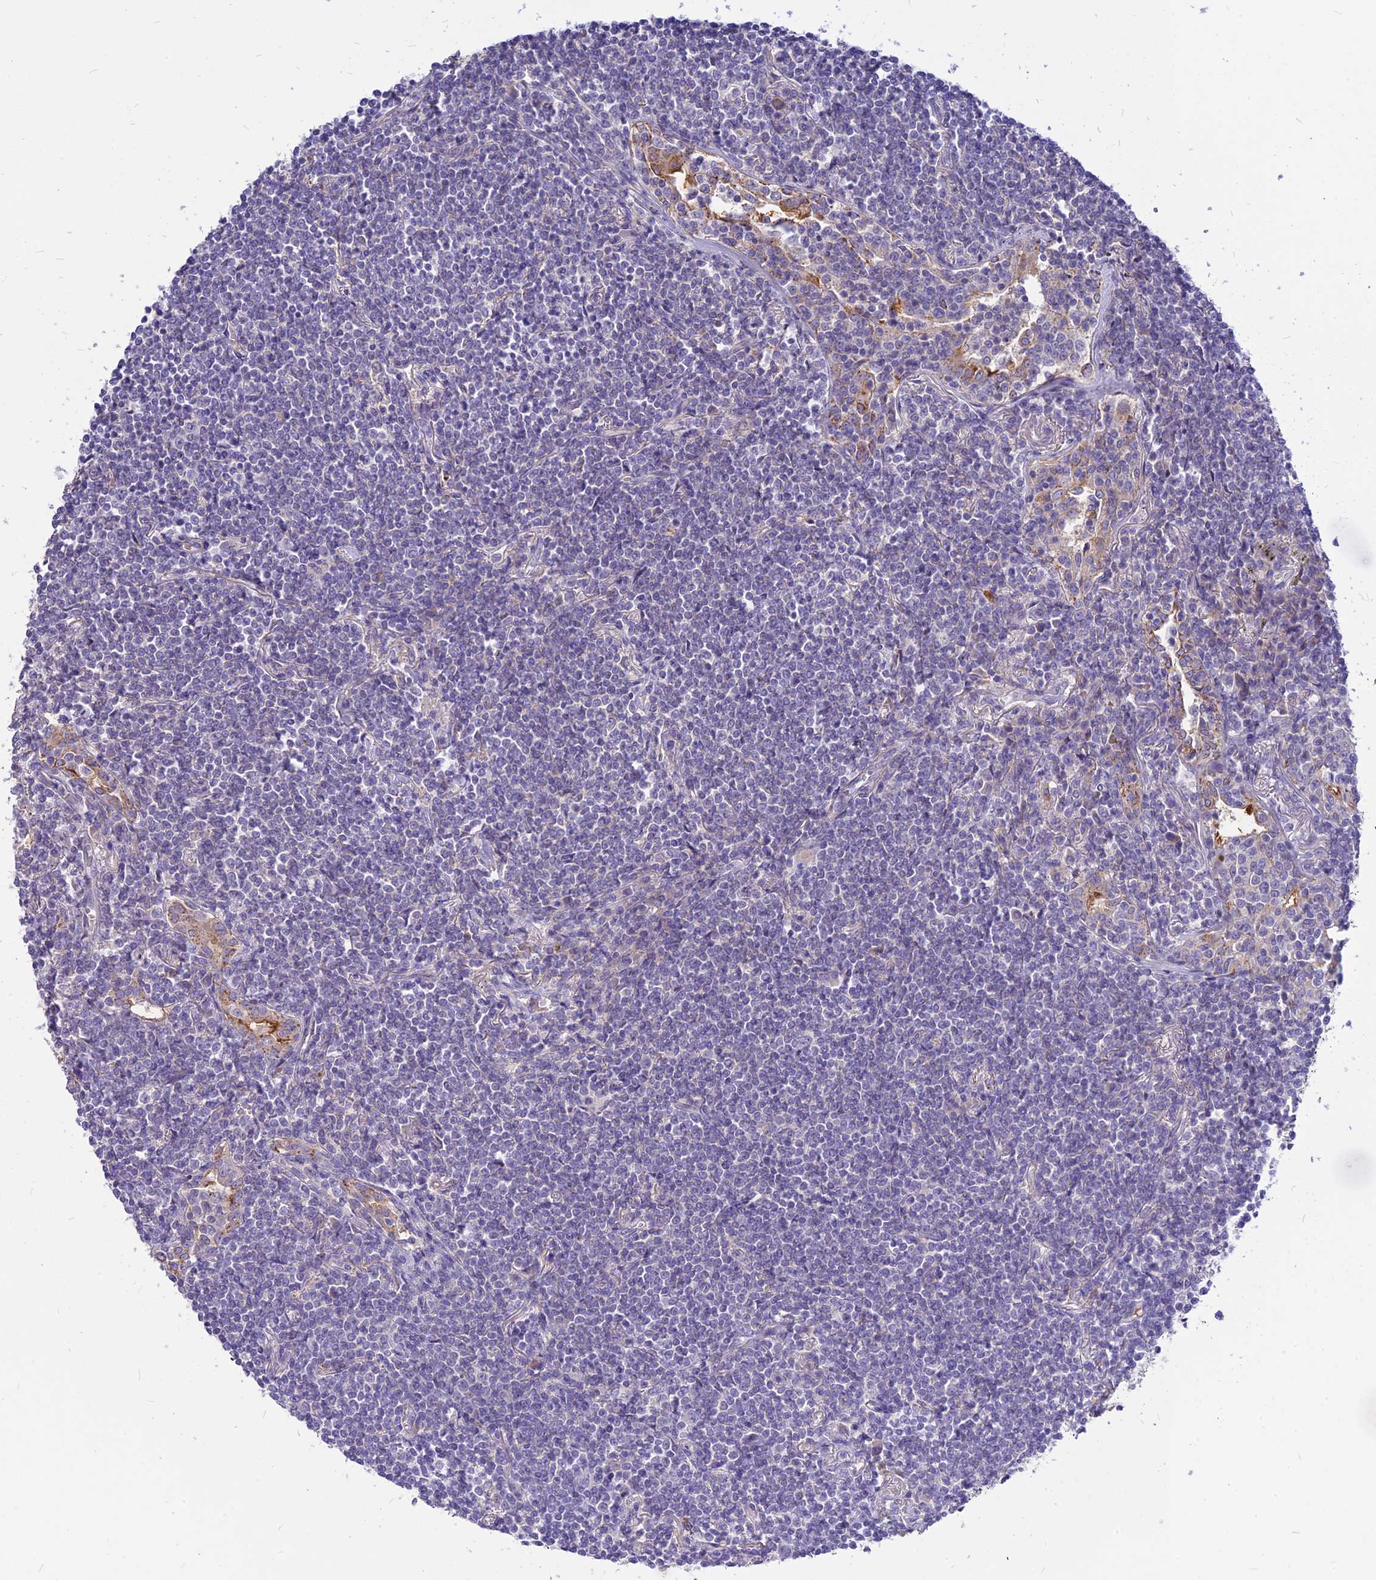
{"staining": {"intensity": "negative", "quantity": "none", "location": "none"}, "tissue": "lymphoma", "cell_type": "Tumor cells", "image_type": "cancer", "snomed": [{"axis": "morphology", "description": "Malignant lymphoma, non-Hodgkin's type, Low grade"}, {"axis": "topography", "description": "Lung"}], "caption": "Tumor cells show no significant protein staining in malignant lymphoma, non-Hodgkin's type (low-grade).", "gene": "CZIB", "patient": {"sex": "female", "age": 71}}